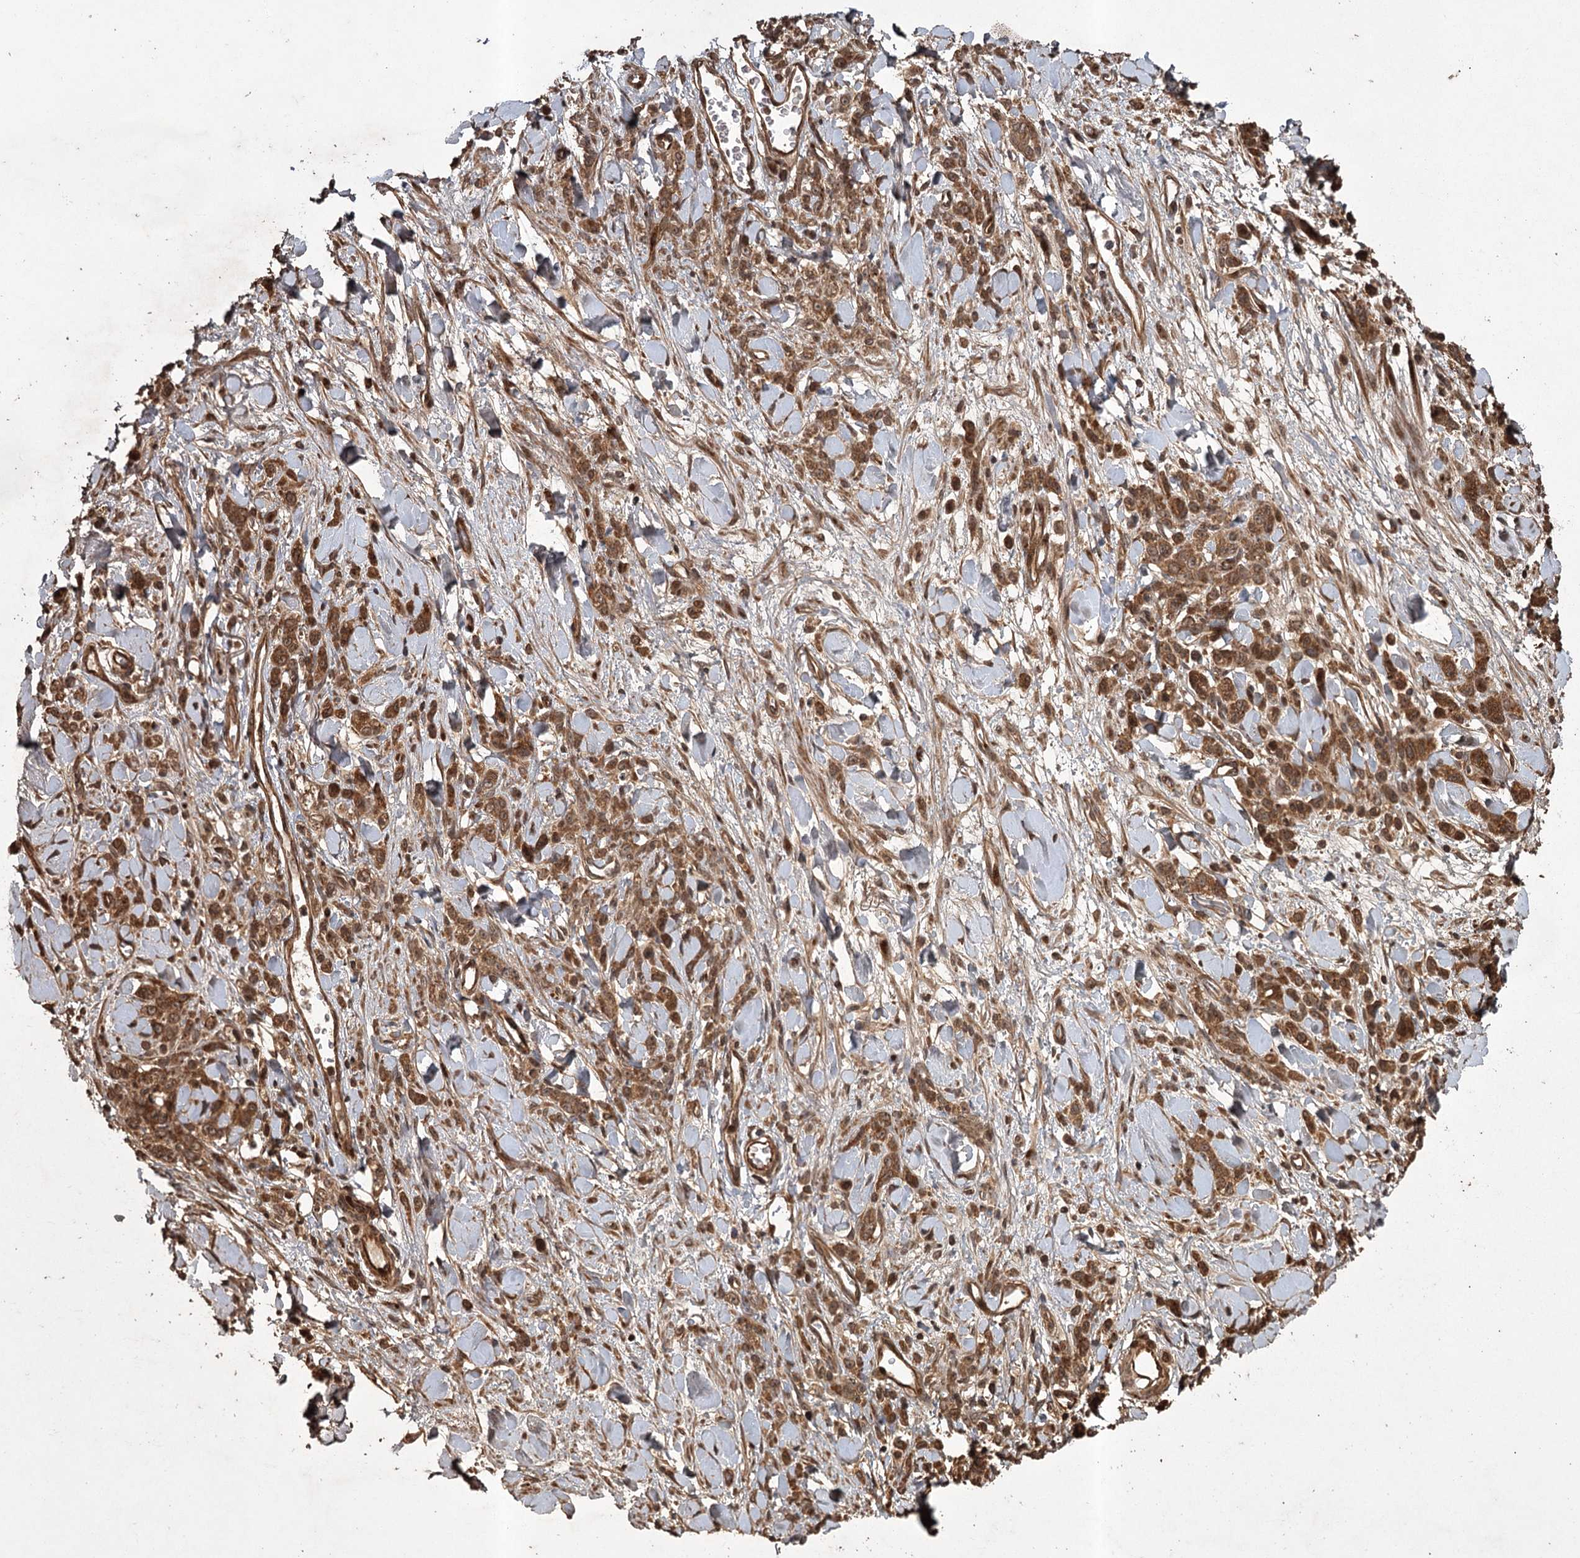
{"staining": {"intensity": "strong", "quantity": ">75%", "location": "cytoplasmic/membranous"}, "tissue": "stomach cancer", "cell_type": "Tumor cells", "image_type": "cancer", "snomed": [{"axis": "morphology", "description": "Normal tissue, NOS"}, {"axis": "morphology", "description": "Adenocarcinoma, NOS"}, {"axis": "topography", "description": "Stomach"}], "caption": "Immunohistochemistry (IHC) micrograph of neoplastic tissue: human adenocarcinoma (stomach) stained using immunohistochemistry demonstrates high levels of strong protein expression localized specifically in the cytoplasmic/membranous of tumor cells, appearing as a cytoplasmic/membranous brown color.", "gene": "RPAP3", "patient": {"sex": "male", "age": 82}}